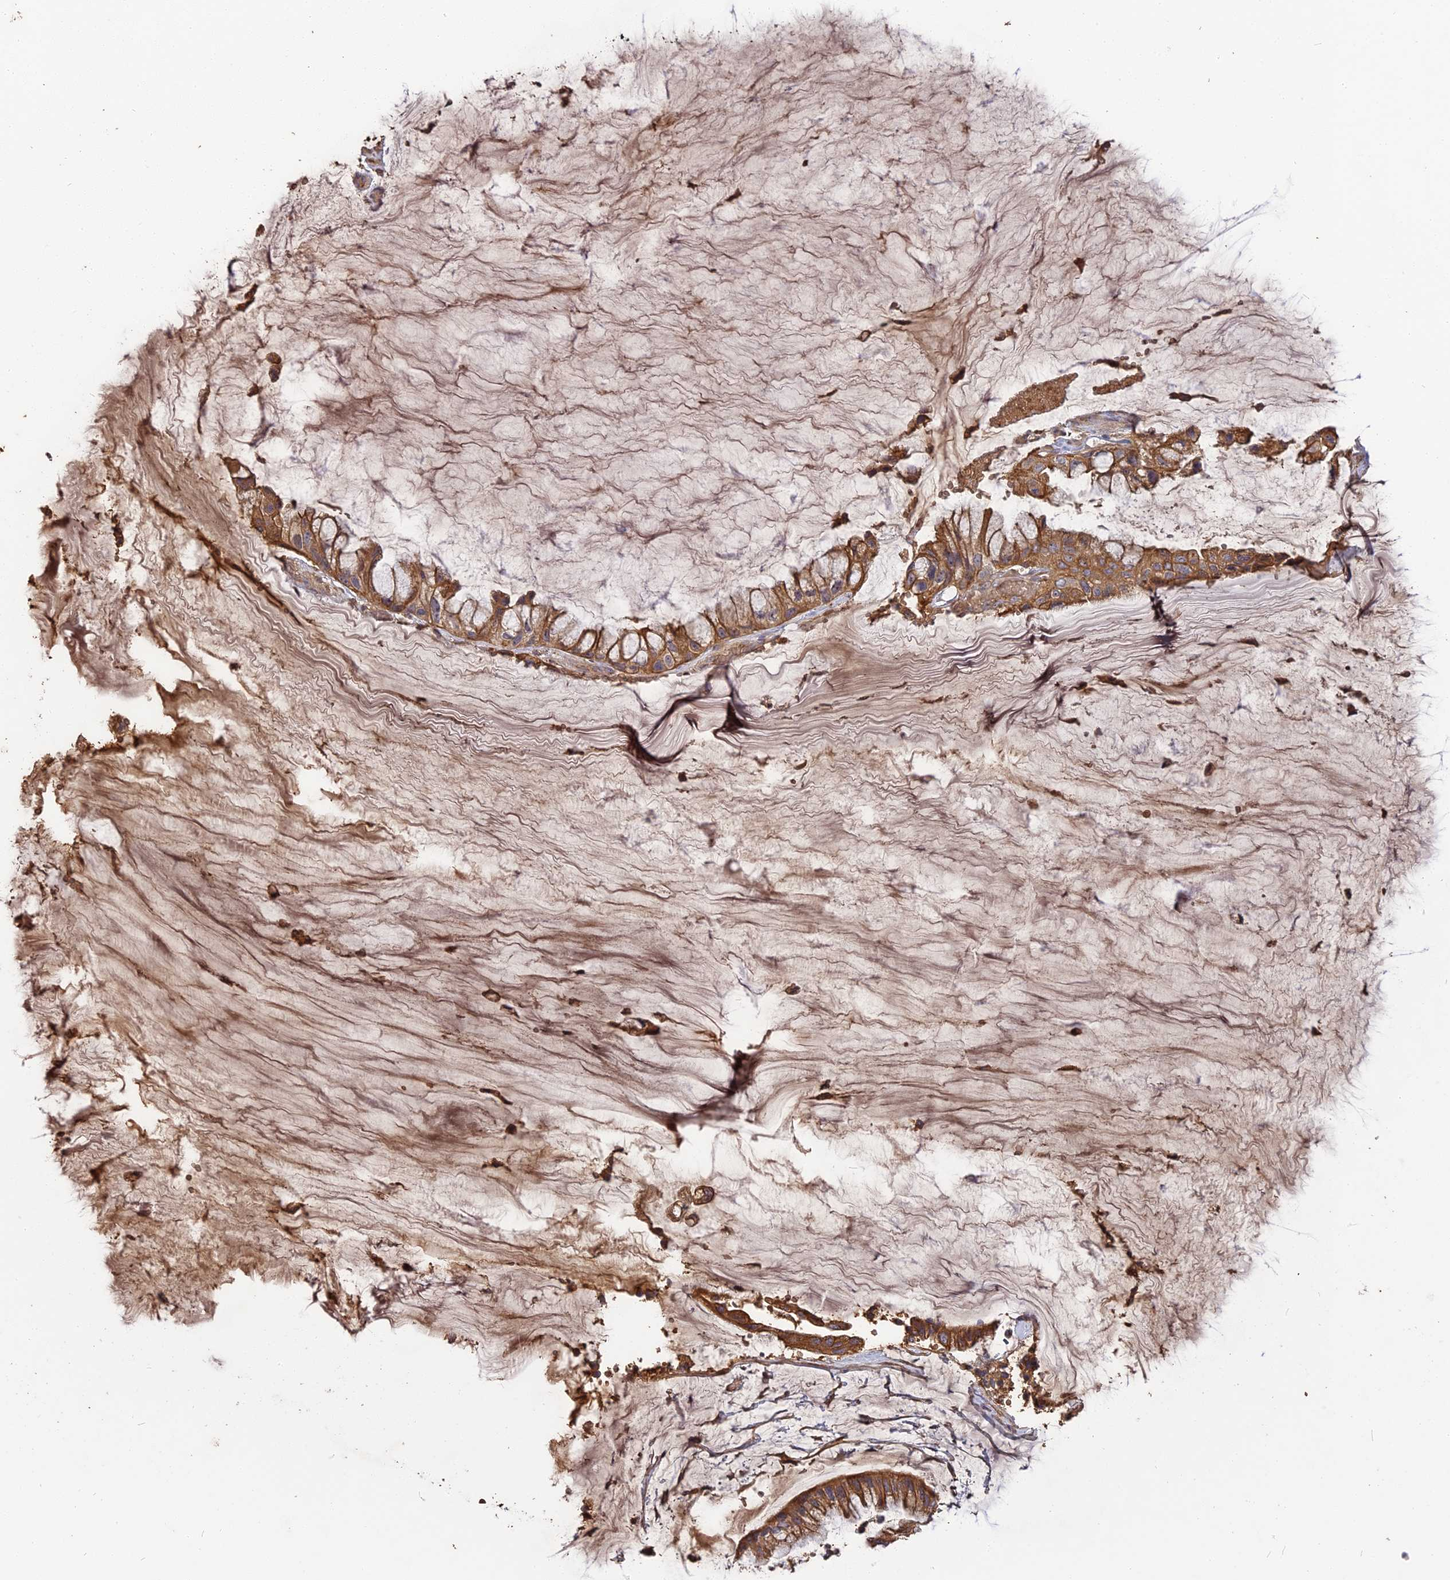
{"staining": {"intensity": "moderate", "quantity": ">75%", "location": "cytoplasmic/membranous"}, "tissue": "ovarian cancer", "cell_type": "Tumor cells", "image_type": "cancer", "snomed": [{"axis": "morphology", "description": "Cystadenocarcinoma, mucinous, NOS"}, {"axis": "topography", "description": "Ovary"}], "caption": "High-power microscopy captured an immunohistochemistry image of ovarian cancer, revealing moderate cytoplasmic/membranous expression in about >75% of tumor cells.", "gene": "ERMAP", "patient": {"sex": "female", "age": 39}}